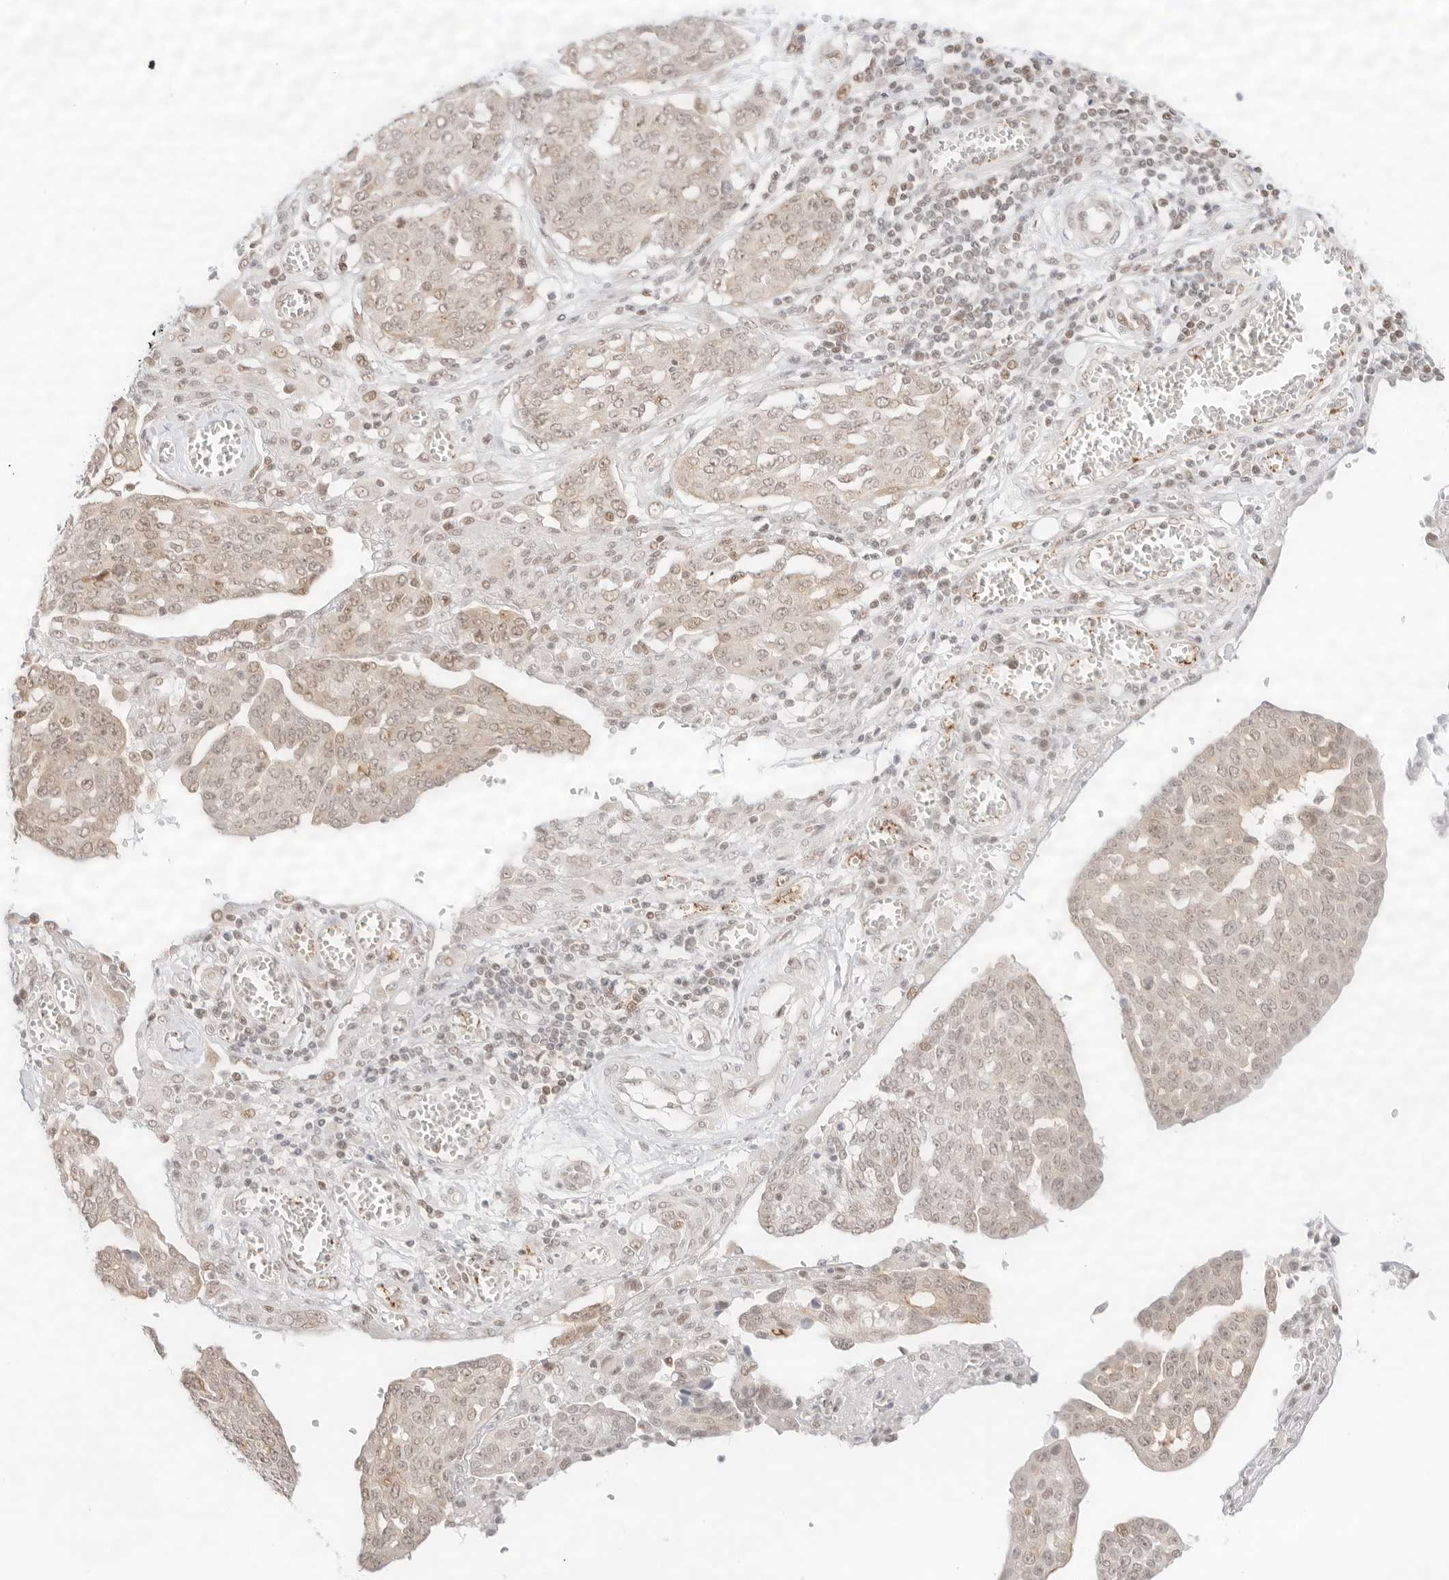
{"staining": {"intensity": "weak", "quantity": "<25%", "location": "cytoplasmic/membranous,nuclear"}, "tissue": "ovarian cancer", "cell_type": "Tumor cells", "image_type": "cancer", "snomed": [{"axis": "morphology", "description": "Cystadenocarcinoma, serous, NOS"}, {"axis": "topography", "description": "Soft tissue"}, {"axis": "topography", "description": "Ovary"}], "caption": "Tumor cells show no significant expression in ovarian serous cystadenocarcinoma. The staining is performed using DAB (3,3'-diaminobenzidine) brown chromogen with nuclei counter-stained in using hematoxylin.", "gene": "GNAS", "patient": {"sex": "female", "age": 57}}